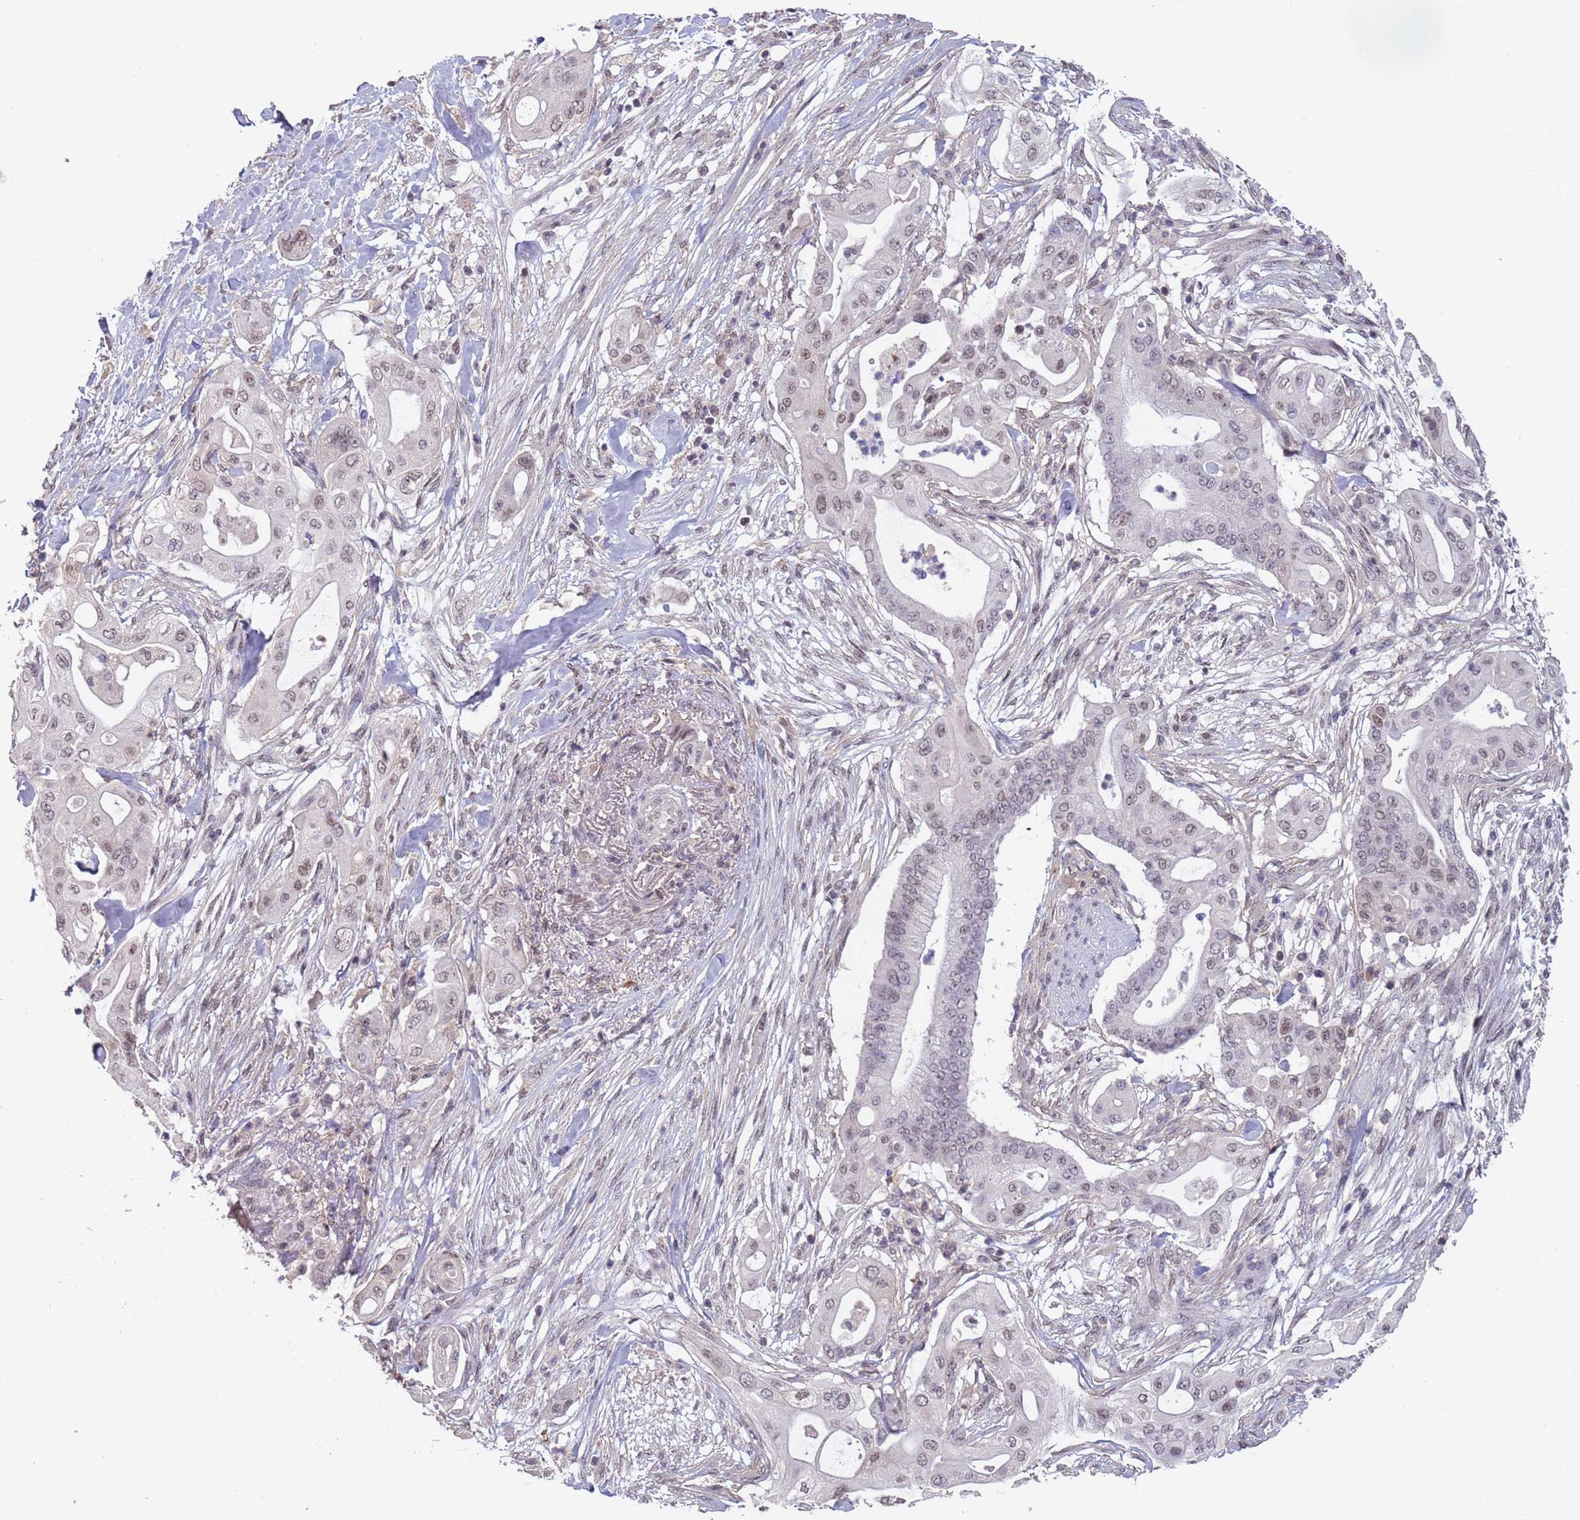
{"staining": {"intensity": "weak", "quantity": "25%-75%", "location": "nuclear"}, "tissue": "pancreatic cancer", "cell_type": "Tumor cells", "image_type": "cancer", "snomed": [{"axis": "morphology", "description": "Adenocarcinoma, NOS"}, {"axis": "topography", "description": "Pancreas"}], "caption": "Tumor cells display low levels of weak nuclear expression in about 25%-75% of cells in human pancreatic cancer. (Stains: DAB in brown, nuclei in blue, Microscopy: brightfield microscopy at high magnification).", "gene": "CIZ1", "patient": {"sex": "male", "age": 68}}